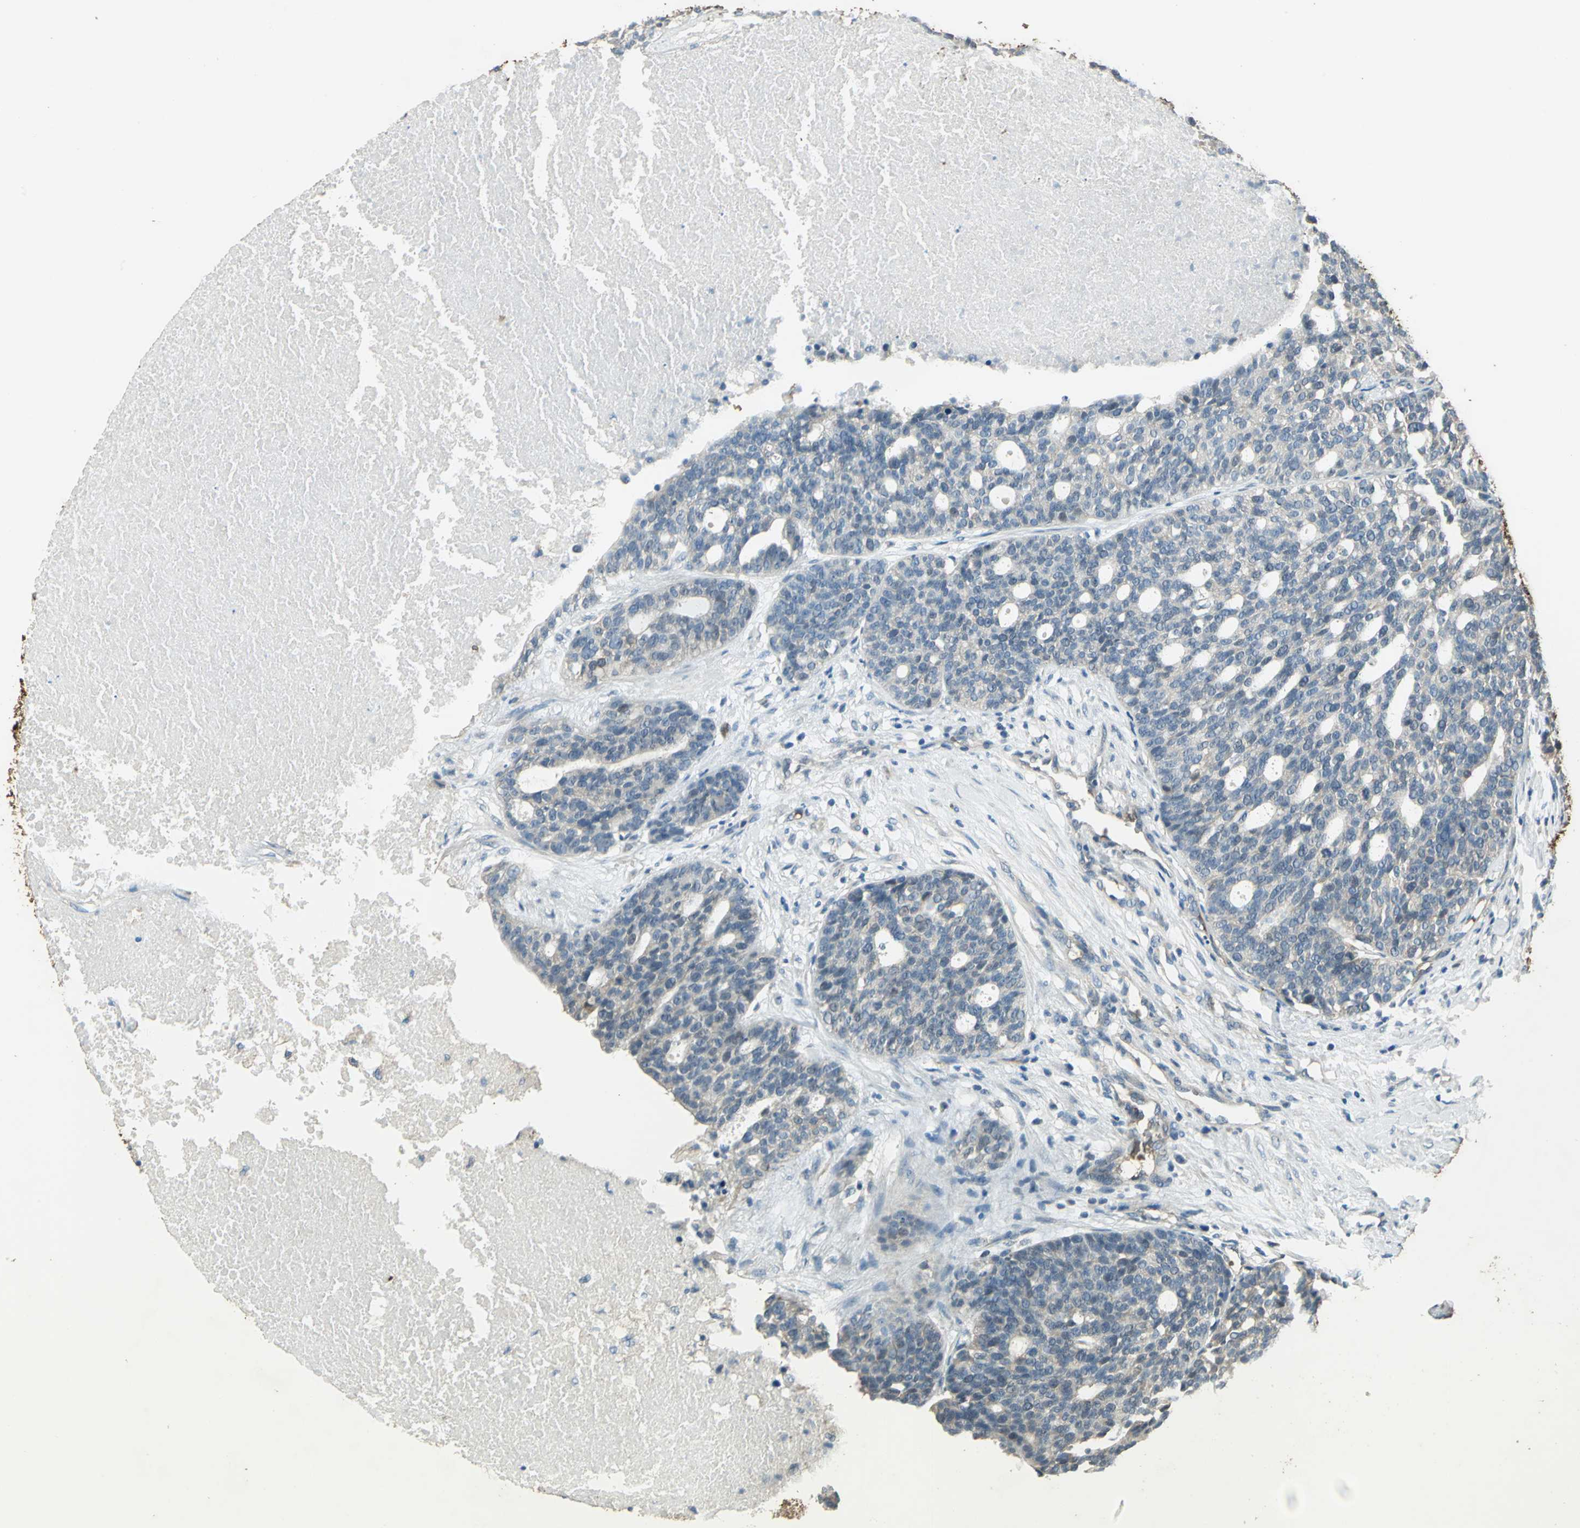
{"staining": {"intensity": "weak", "quantity": "<25%", "location": "cytoplasmic/membranous"}, "tissue": "ovarian cancer", "cell_type": "Tumor cells", "image_type": "cancer", "snomed": [{"axis": "morphology", "description": "Cystadenocarcinoma, serous, NOS"}, {"axis": "topography", "description": "Ovary"}], "caption": "Immunohistochemistry histopathology image of human ovarian serous cystadenocarcinoma stained for a protein (brown), which demonstrates no expression in tumor cells.", "gene": "DDAH1", "patient": {"sex": "female", "age": 59}}